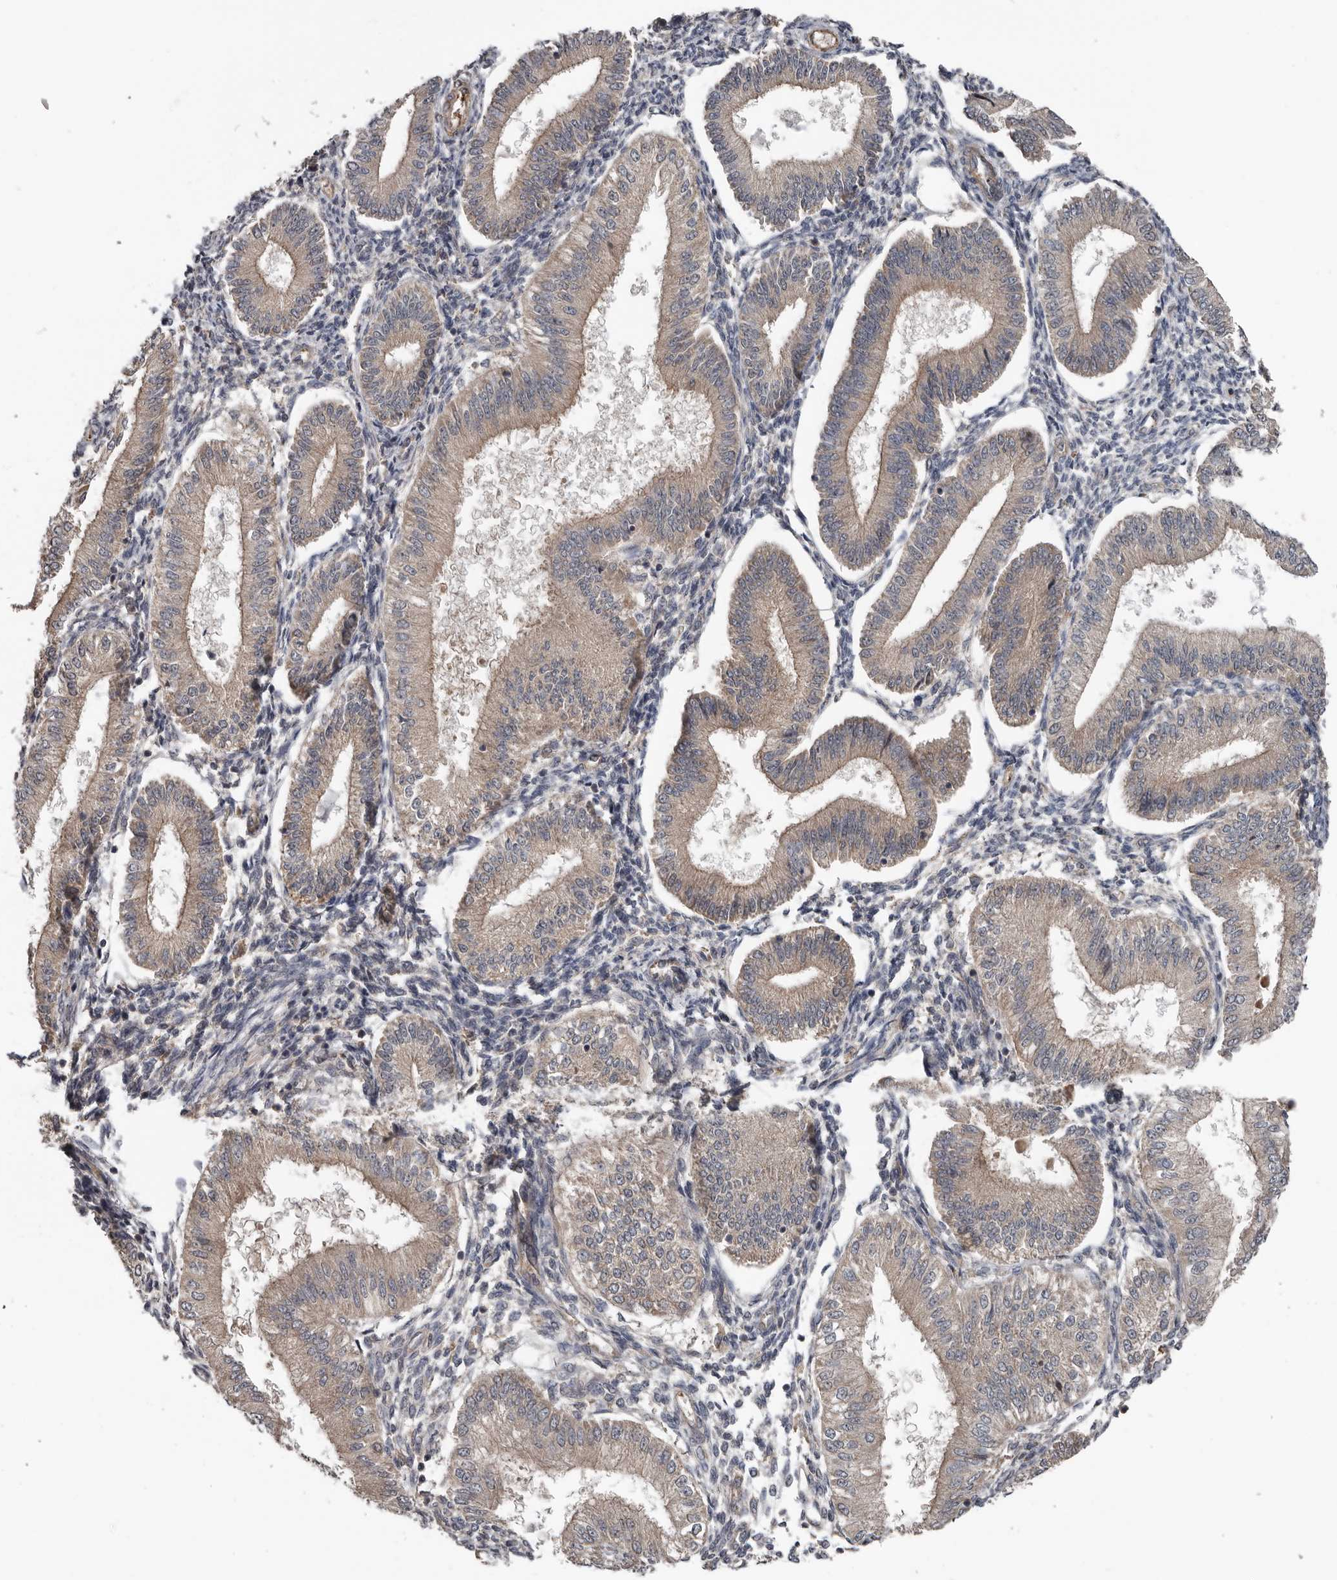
{"staining": {"intensity": "weak", "quantity": "<25%", "location": "cytoplasmic/membranous"}, "tissue": "endometrium", "cell_type": "Cells in endometrial stroma", "image_type": "normal", "snomed": [{"axis": "morphology", "description": "Normal tissue, NOS"}, {"axis": "topography", "description": "Endometrium"}], "caption": "Immunohistochemistry image of benign human endometrium stained for a protein (brown), which shows no expression in cells in endometrial stroma.", "gene": "DNAJB4", "patient": {"sex": "female", "age": 39}}